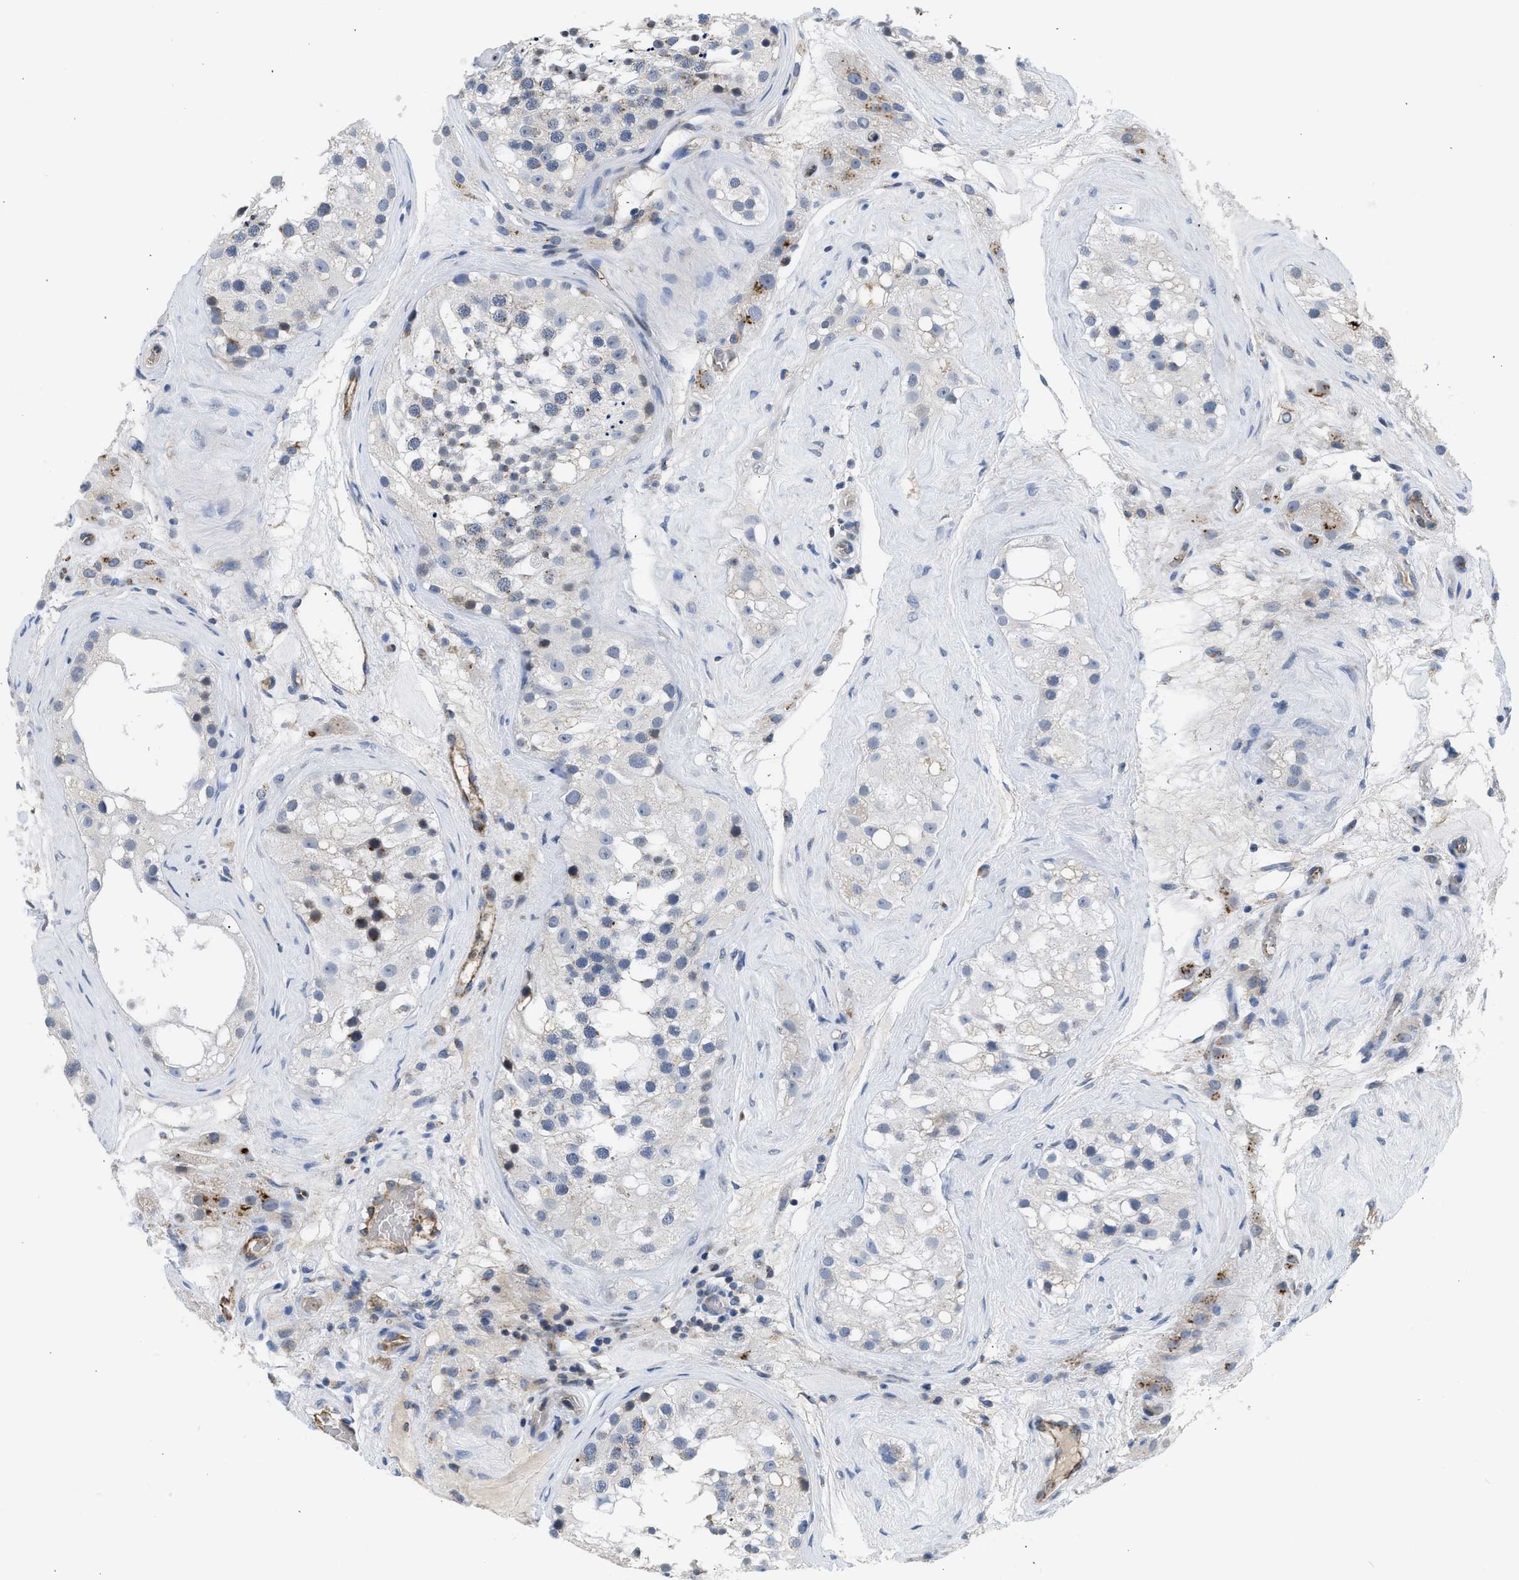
{"staining": {"intensity": "weak", "quantity": "<25%", "location": "cytoplasmic/membranous"}, "tissue": "testis", "cell_type": "Cells in seminiferous ducts", "image_type": "normal", "snomed": [{"axis": "morphology", "description": "Normal tissue, NOS"}, {"axis": "morphology", "description": "Seminoma, NOS"}, {"axis": "topography", "description": "Testis"}], "caption": "This is an immunohistochemistry histopathology image of unremarkable human testis. There is no staining in cells in seminiferous ducts.", "gene": "PIM1", "patient": {"sex": "male", "age": 71}}